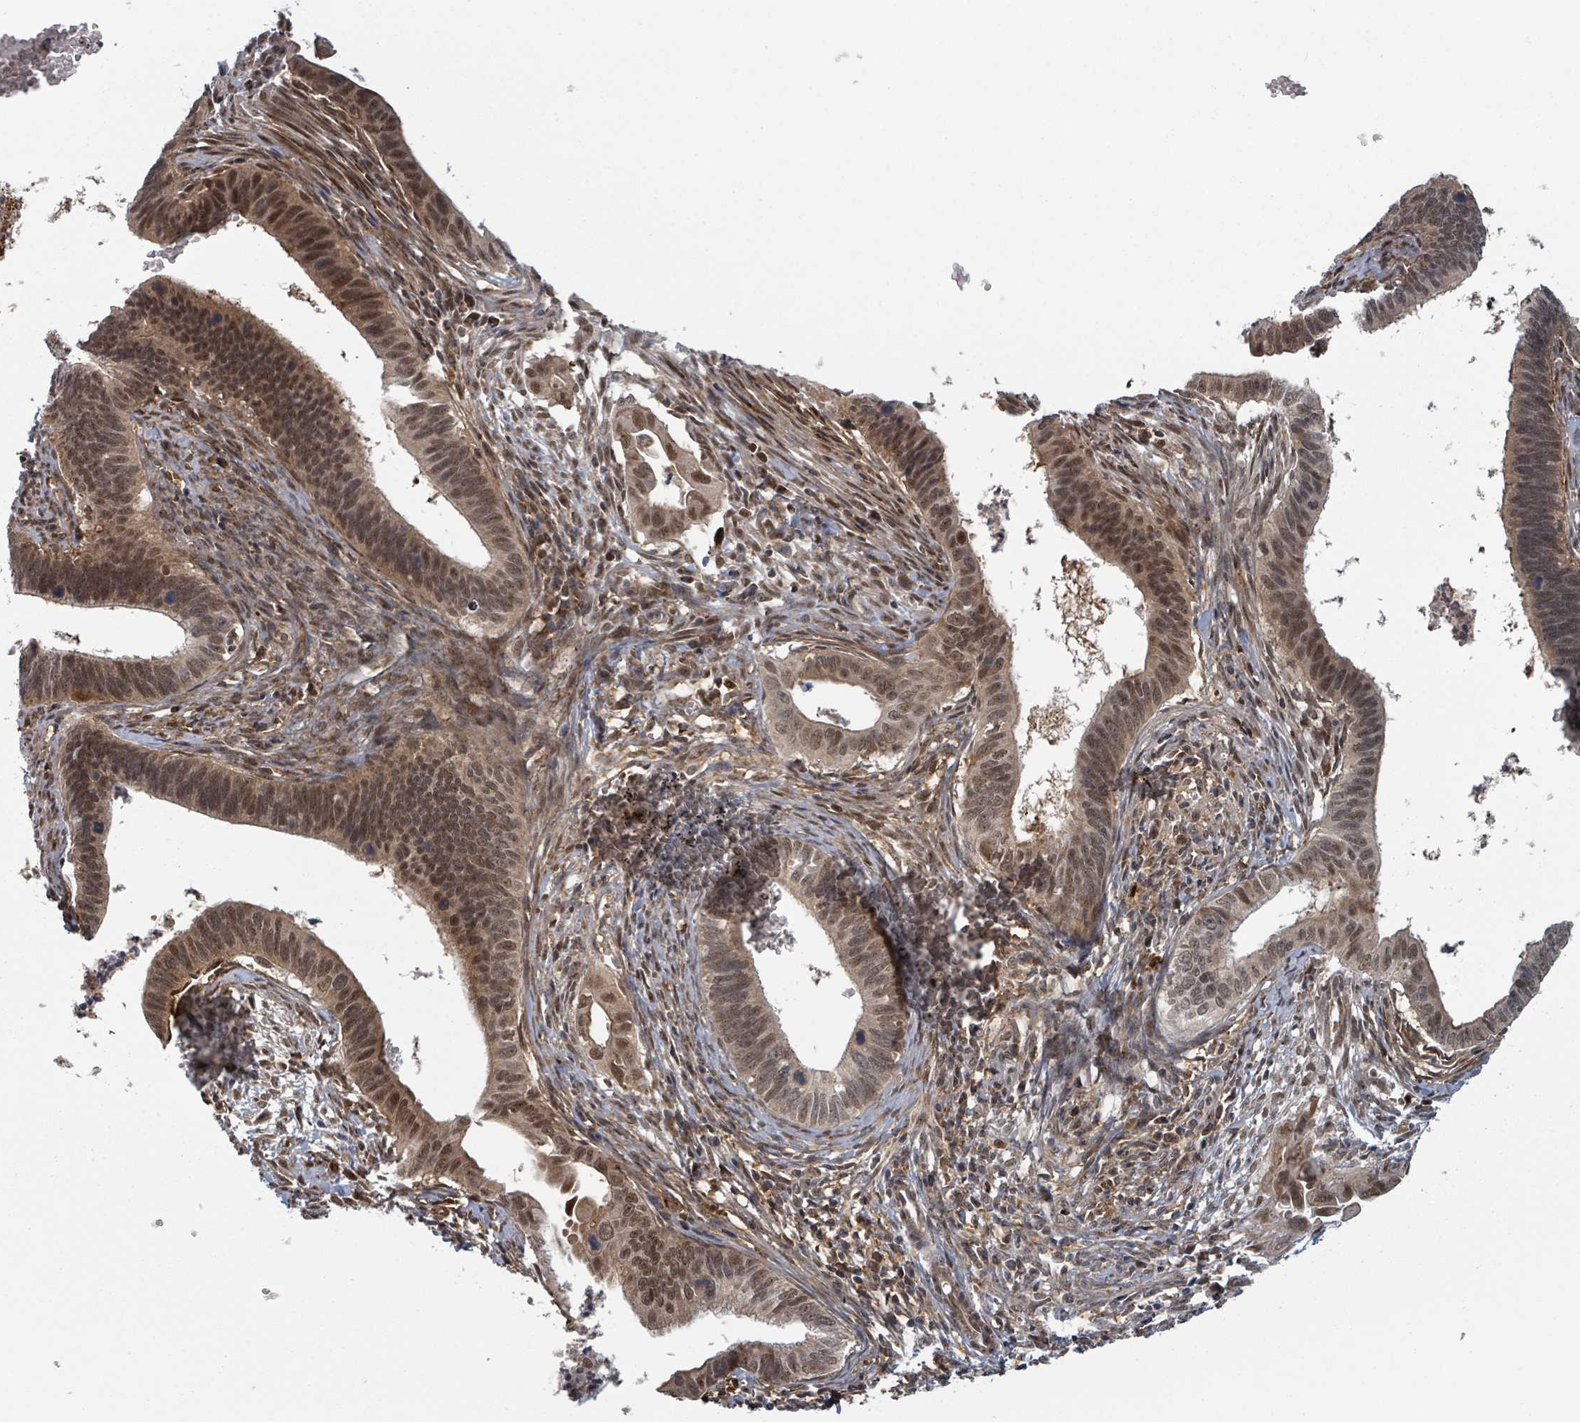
{"staining": {"intensity": "moderate", "quantity": ">75%", "location": "cytoplasmic/membranous,nuclear"}, "tissue": "cervical cancer", "cell_type": "Tumor cells", "image_type": "cancer", "snomed": [{"axis": "morphology", "description": "Adenocarcinoma, NOS"}, {"axis": "topography", "description": "Cervix"}], "caption": "Cervical adenocarcinoma stained for a protein (brown) reveals moderate cytoplasmic/membranous and nuclear positive positivity in about >75% of tumor cells.", "gene": "GTF3C1", "patient": {"sex": "female", "age": 42}}